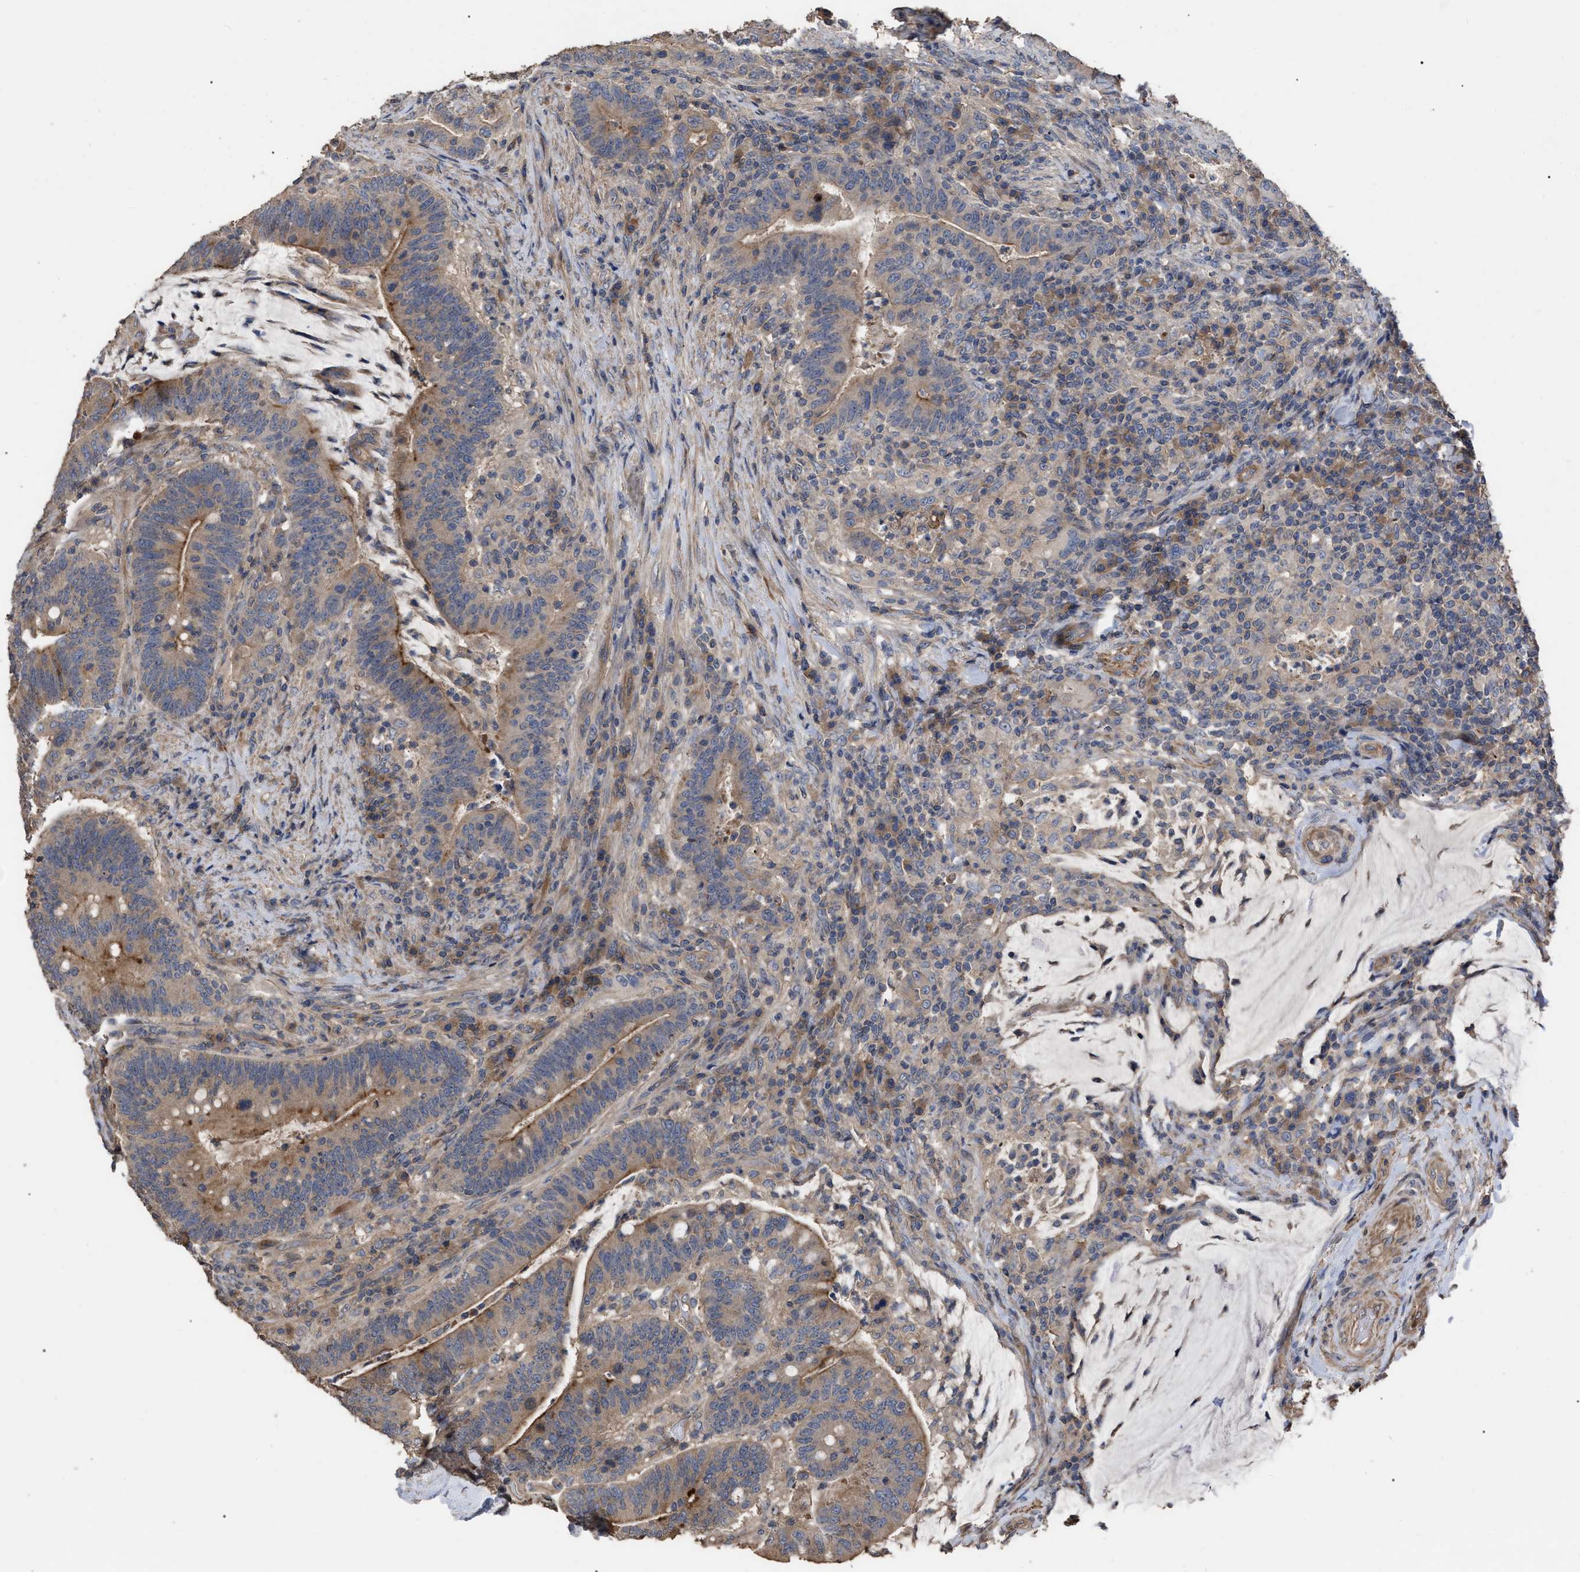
{"staining": {"intensity": "moderate", "quantity": ">75%", "location": "cytoplasmic/membranous"}, "tissue": "colorectal cancer", "cell_type": "Tumor cells", "image_type": "cancer", "snomed": [{"axis": "morphology", "description": "Normal tissue, NOS"}, {"axis": "morphology", "description": "Adenocarcinoma, NOS"}, {"axis": "topography", "description": "Colon"}], "caption": "Human adenocarcinoma (colorectal) stained for a protein (brown) displays moderate cytoplasmic/membranous positive expression in about >75% of tumor cells.", "gene": "BTN2A1", "patient": {"sex": "female", "age": 66}}